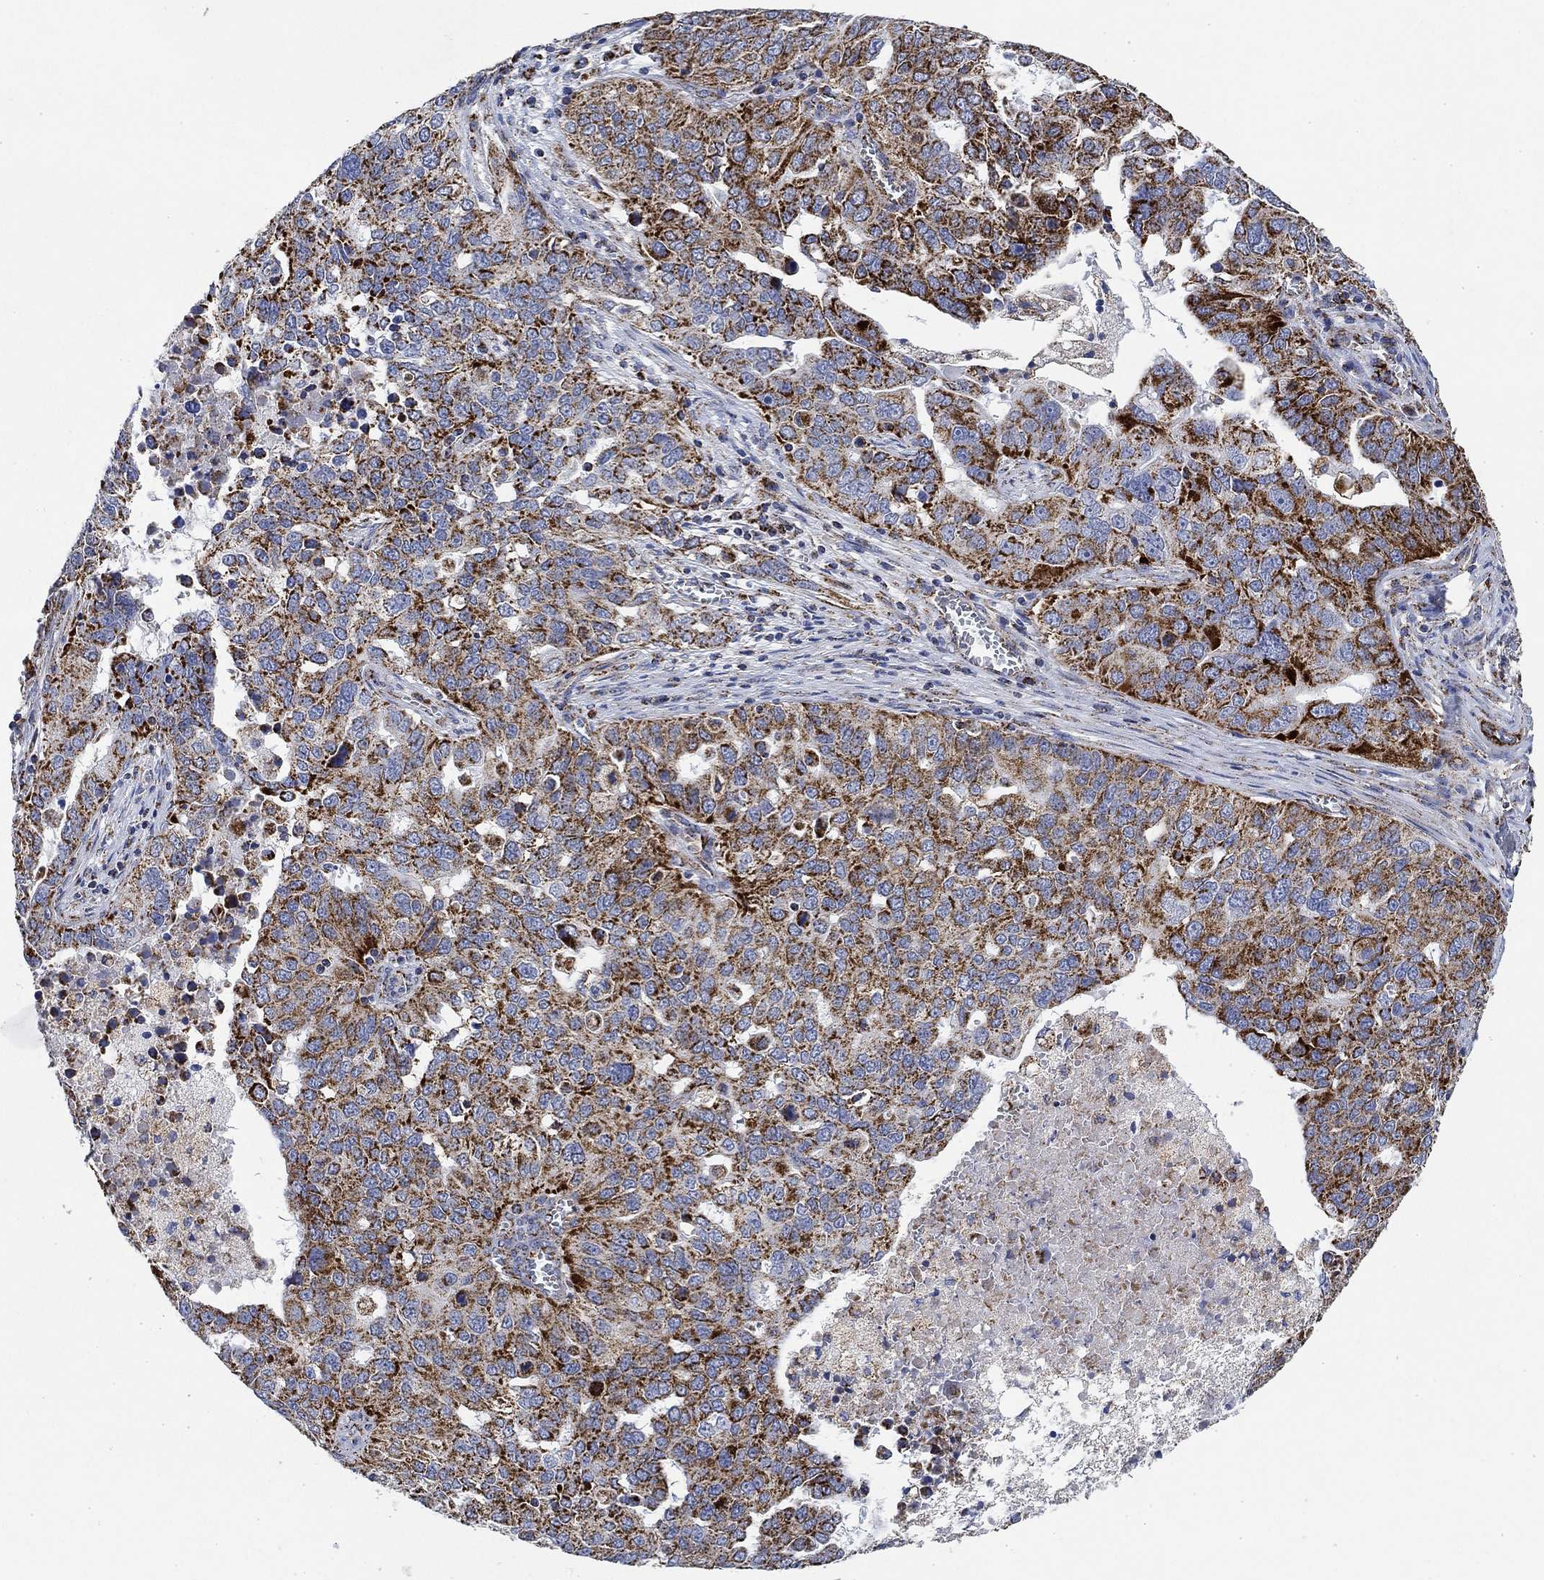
{"staining": {"intensity": "strong", "quantity": "25%-75%", "location": "cytoplasmic/membranous"}, "tissue": "ovarian cancer", "cell_type": "Tumor cells", "image_type": "cancer", "snomed": [{"axis": "morphology", "description": "Carcinoma, endometroid"}, {"axis": "topography", "description": "Soft tissue"}, {"axis": "topography", "description": "Ovary"}], "caption": "Endometroid carcinoma (ovarian) stained with a brown dye exhibits strong cytoplasmic/membranous positive expression in about 25%-75% of tumor cells.", "gene": "NDUFS3", "patient": {"sex": "female", "age": 52}}